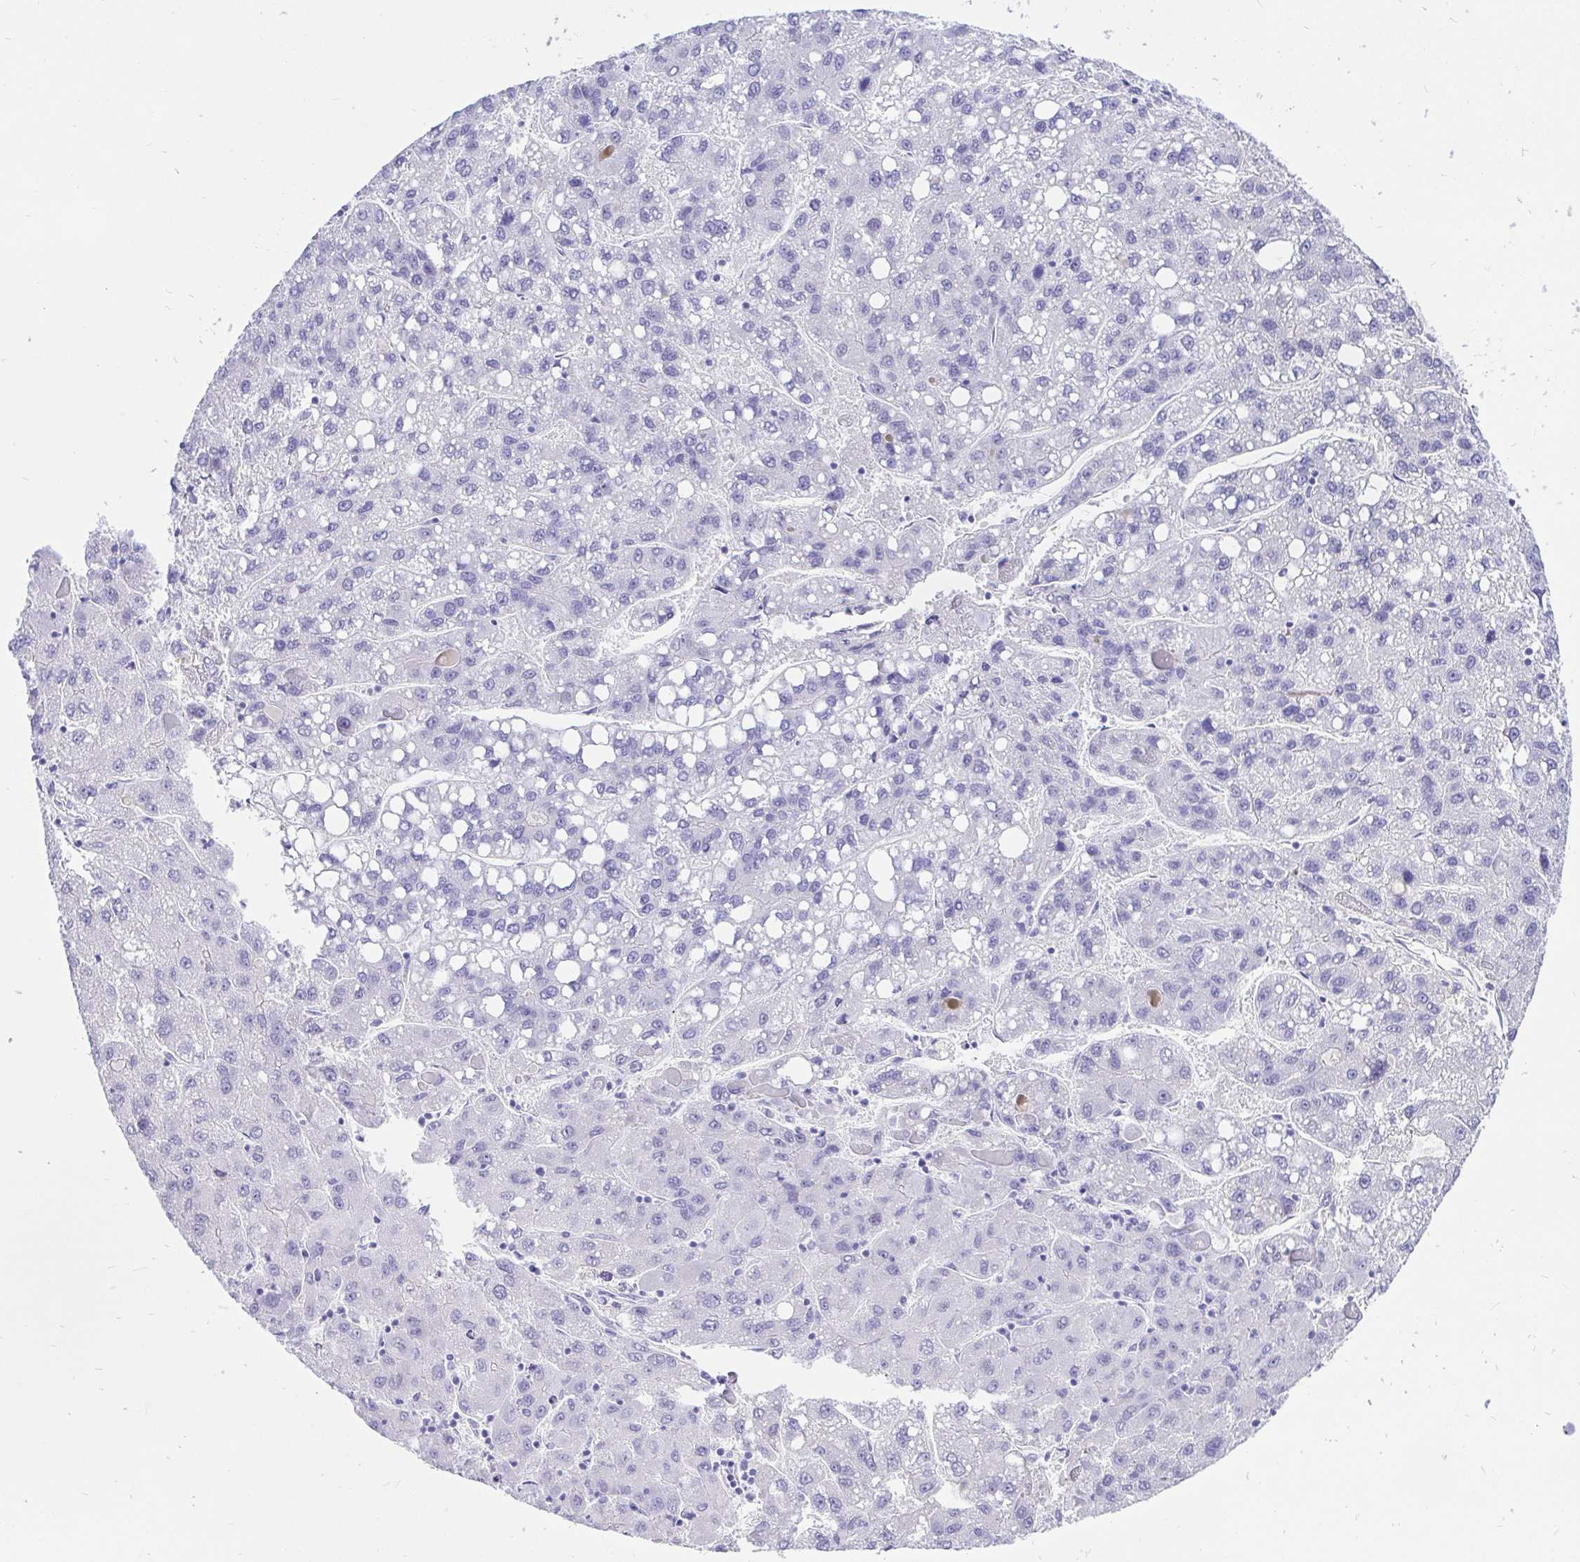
{"staining": {"intensity": "negative", "quantity": "none", "location": "none"}, "tissue": "liver cancer", "cell_type": "Tumor cells", "image_type": "cancer", "snomed": [{"axis": "morphology", "description": "Carcinoma, Hepatocellular, NOS"}, {"axis": "topography", "description": "Liver"}], "caption": "Micrograph shows no protein positivity in tumor cells of hepatocellular carcinoma (liver) tissue.", "gene": "KRT13", "patient": {"sex": "female", "age": 82}}